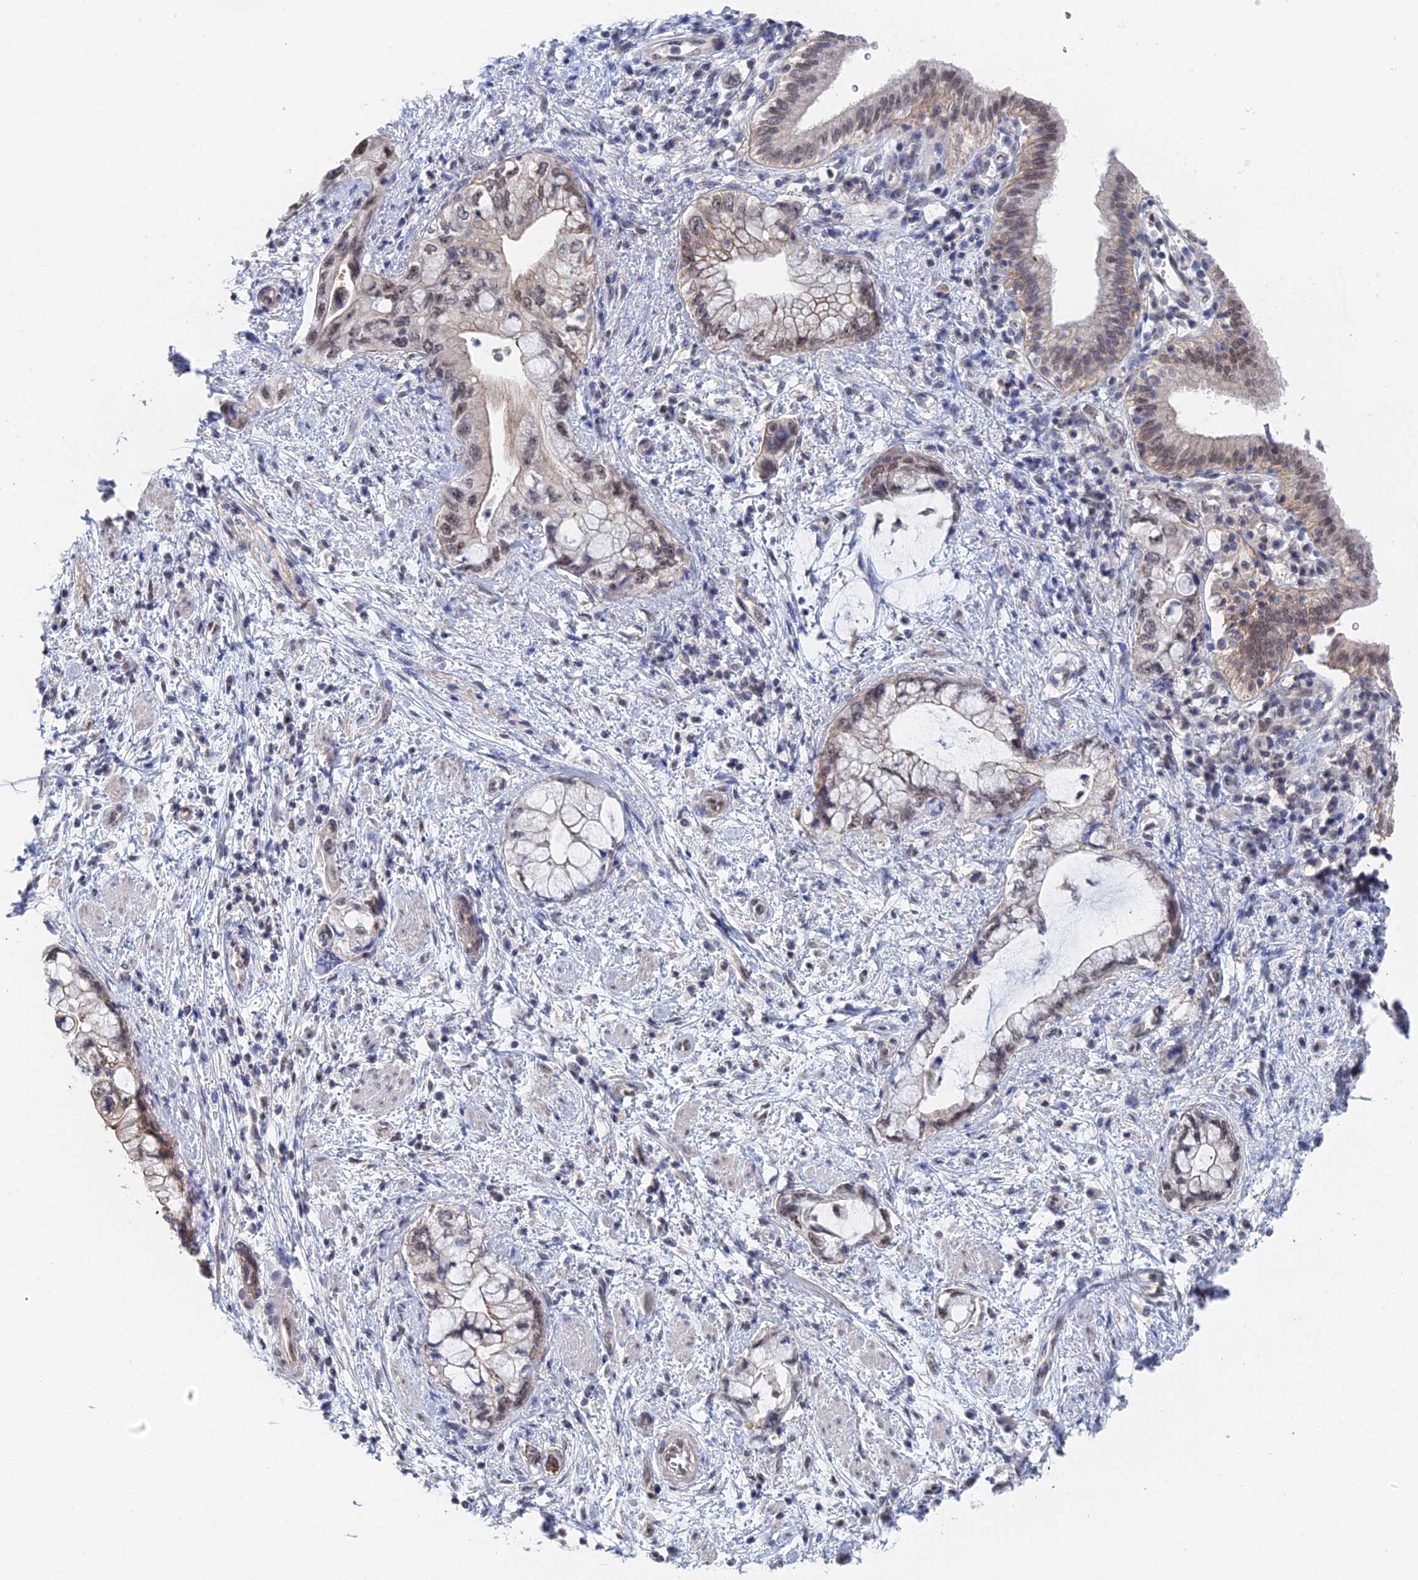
{"staining": {"intensity": "weak", "quantity": ">75%", "location": "nuclear"}, "tissue": "pancreatic cancer", "cell_type": "Tumor cells", "image_type": "cancer", "snomed": [{"axis": "morphology", "description": "Adenocarcinoma, NOS"}, {"axis": "topography", "description": "Pancreas"}], "caption": "Immunohistochemistry of human pancreatic cancer (adenocarcinoma) shows low levels of weak nuclear staining in about >75% of tumor cells.", "gene": "TSSC4", "patient": {"sex": "female", "age": 73}}